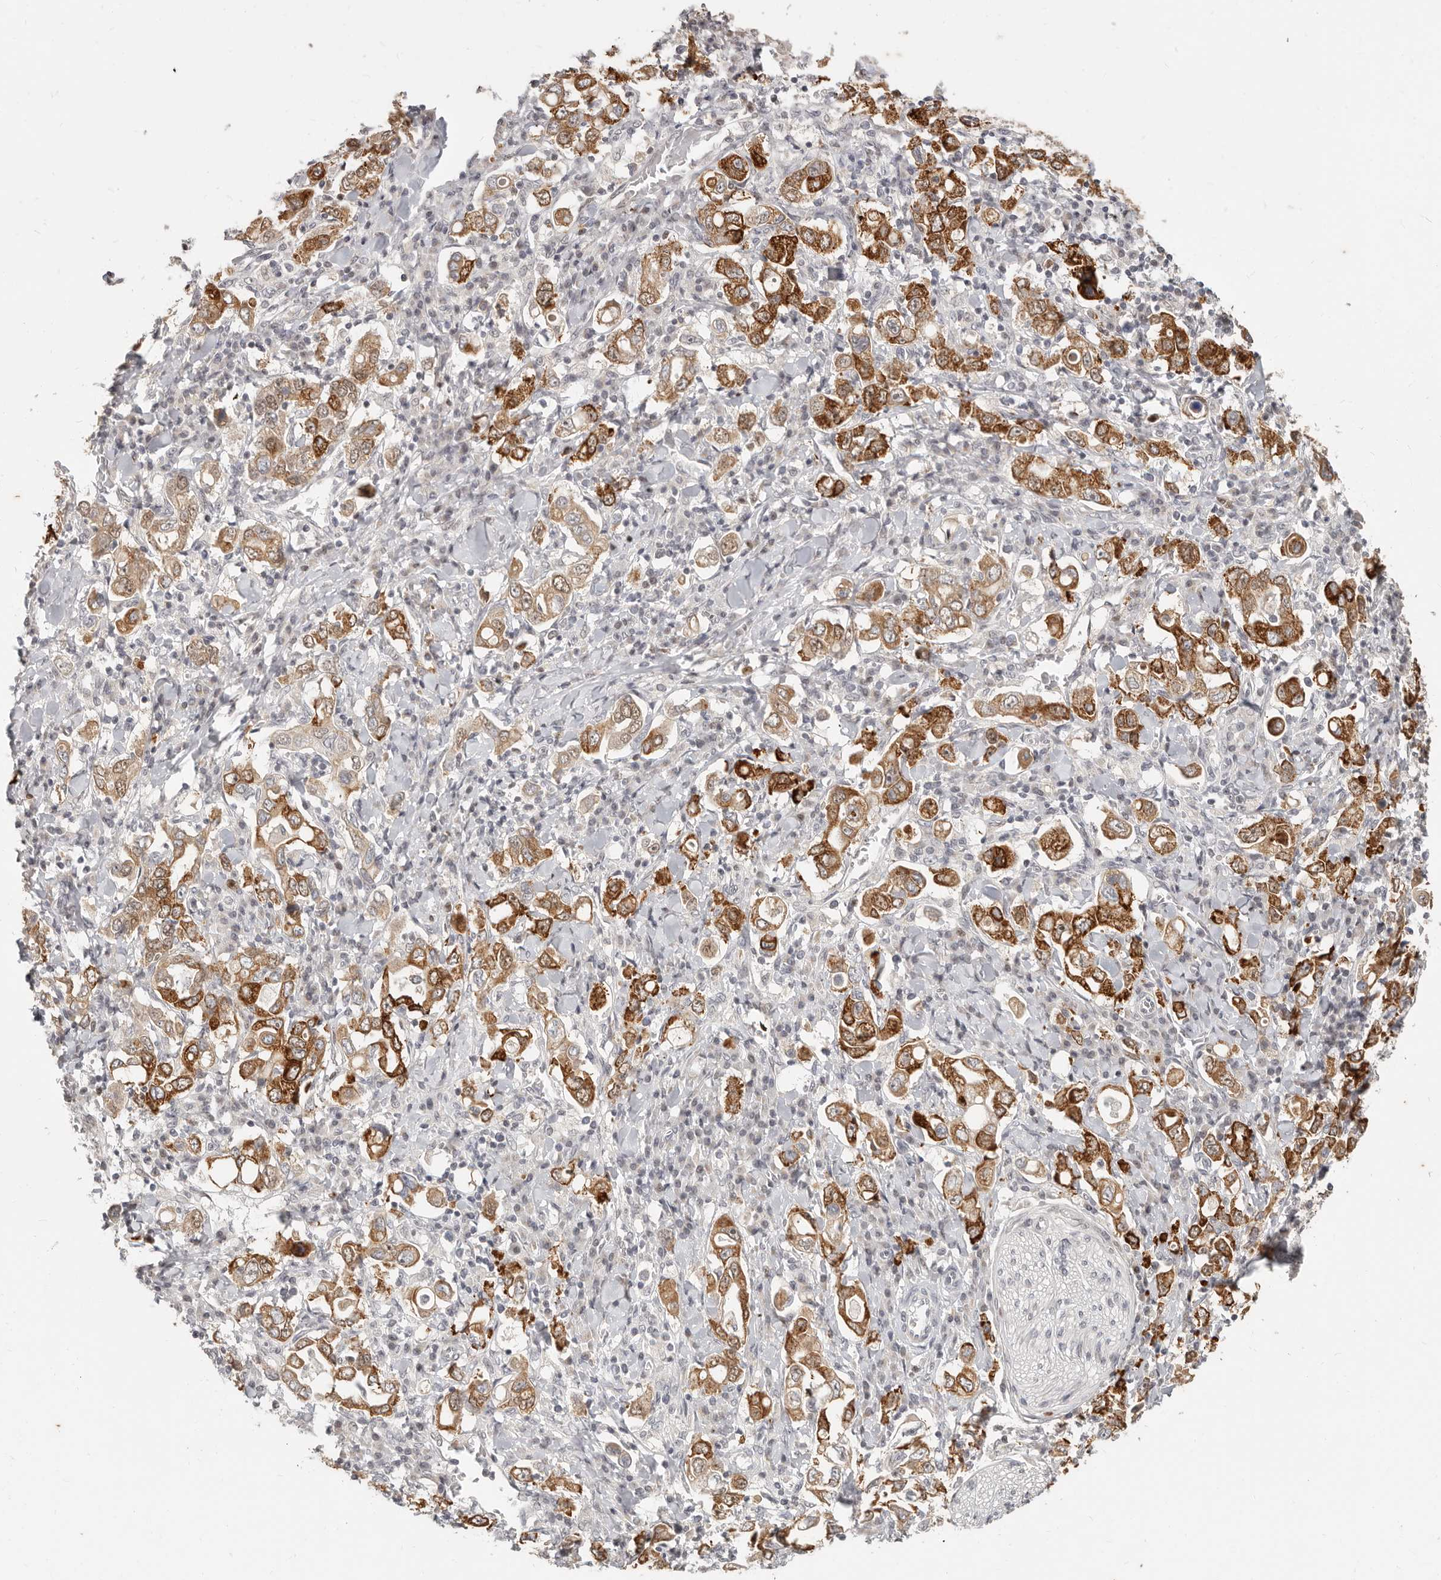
{"staining": {"intensity": "strong", "quantity": ">75%", "location": "cytoplasmic/membranous"}, "tissue": "stomach cancer", "cell_type": "Tumor cells", "image_type": "cancer", "snomed": [{"axis": "morphology", "description": "Adenocarcinoma, NOS"}, {"axis": "topography", "description": "Stomach, upper"}], "caption": "Strong cytoplasmic/membranous expression is identified in approximately >75% of tumor cells in stomach adenocarcinoma. Immunohistochemistry (ihc) stains the protein in brown and the nuclei are stained blue.", "gene": "RFC2", "patient": {"sex": "male", "age": 62}}